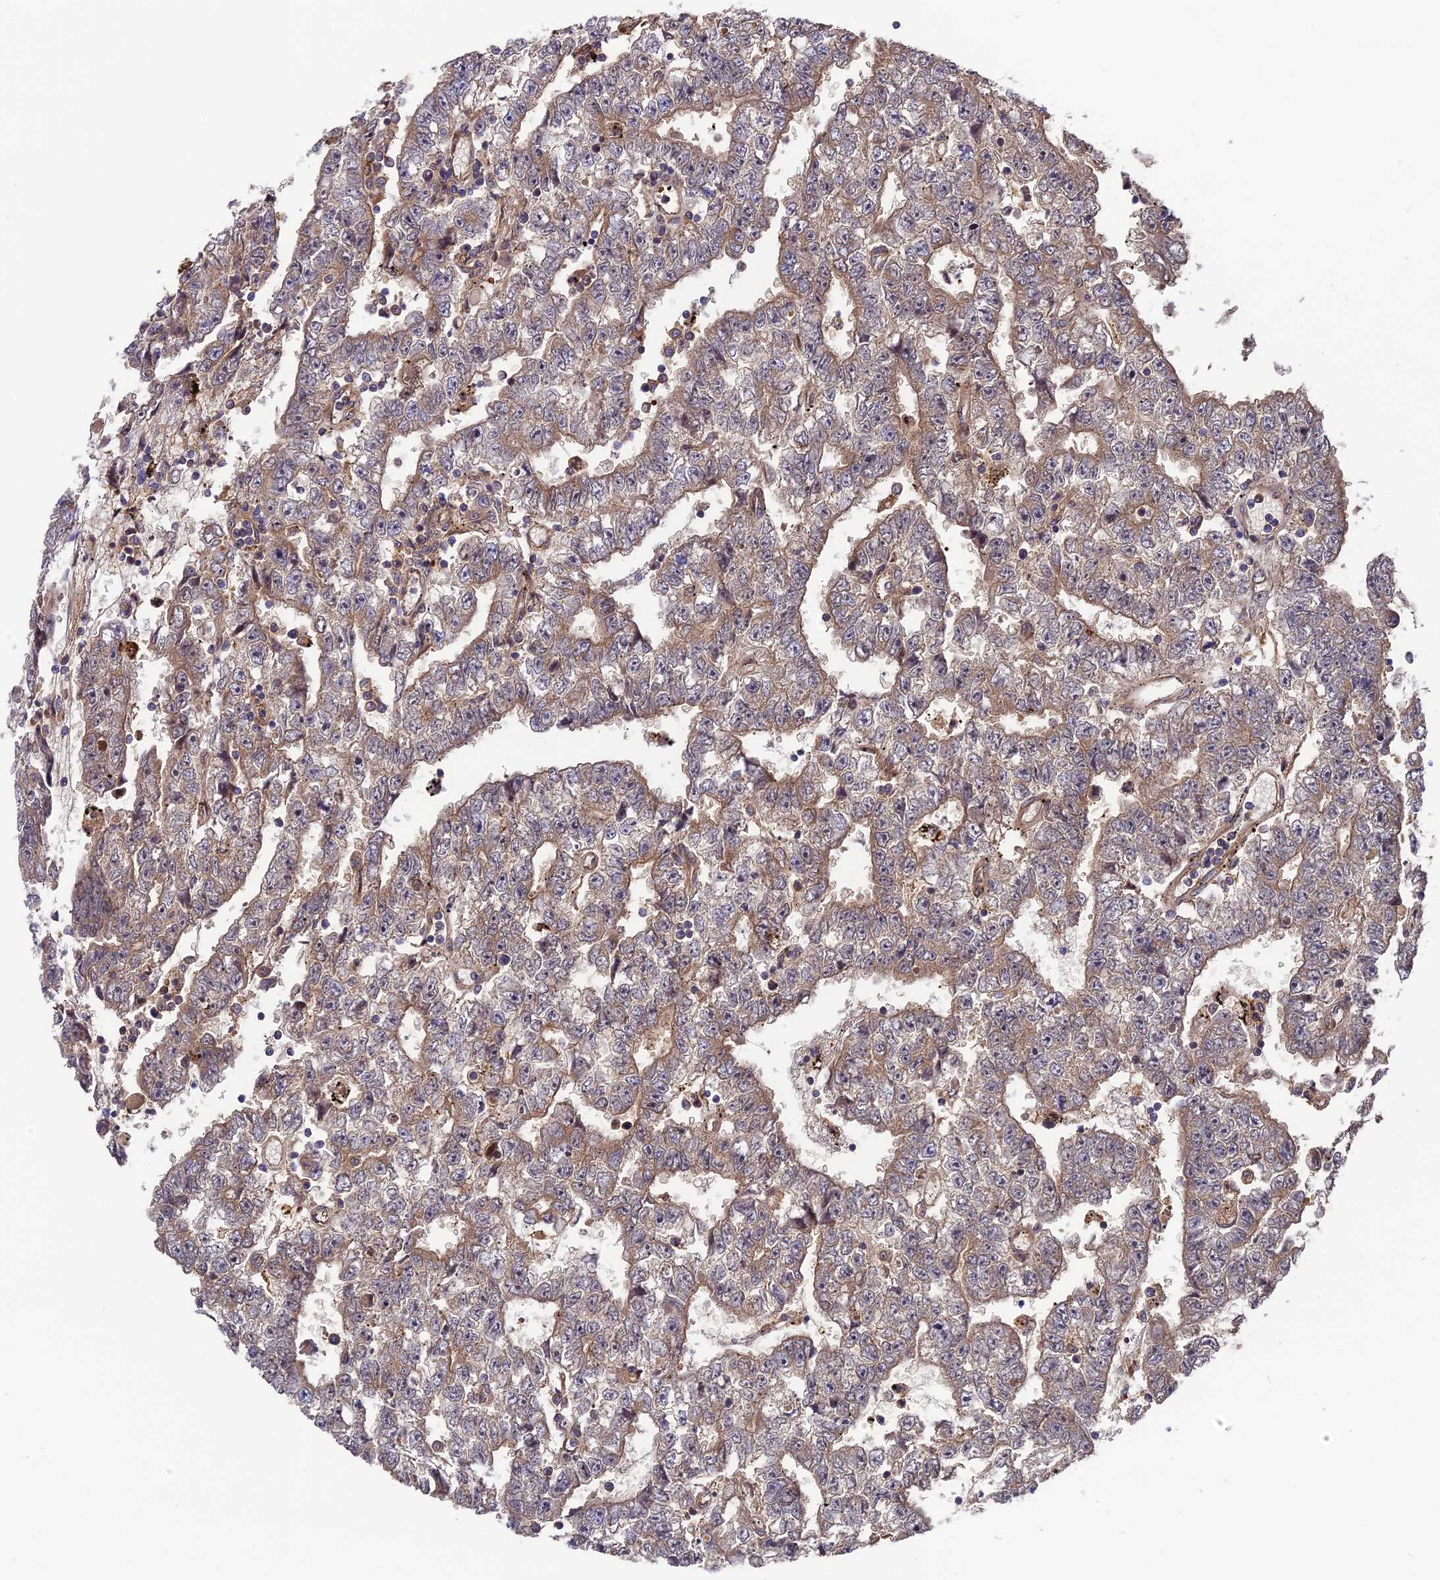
{"staining": {"intensity": "moderate", "quantity": "<25%", "location": "cytoplasmic/membranous"}, "tissue": "testis cancer", "cell_type": "Tumor cells", "image_type": "cancer", "snomed": [{"axis": "morphology", "description": "Carcinoma, Embryonal, NOS"}, {"axis": "topography", "description": "Testis"}], "caption": "Immunohistochemistry (IHC) of testis cancer demonstrates low levels of moderate cytoplasmic/membranous positivity in about <25% of tumor cells.", "gene": "TMUB2", "patient": {"sex": "male", "age": 25}}